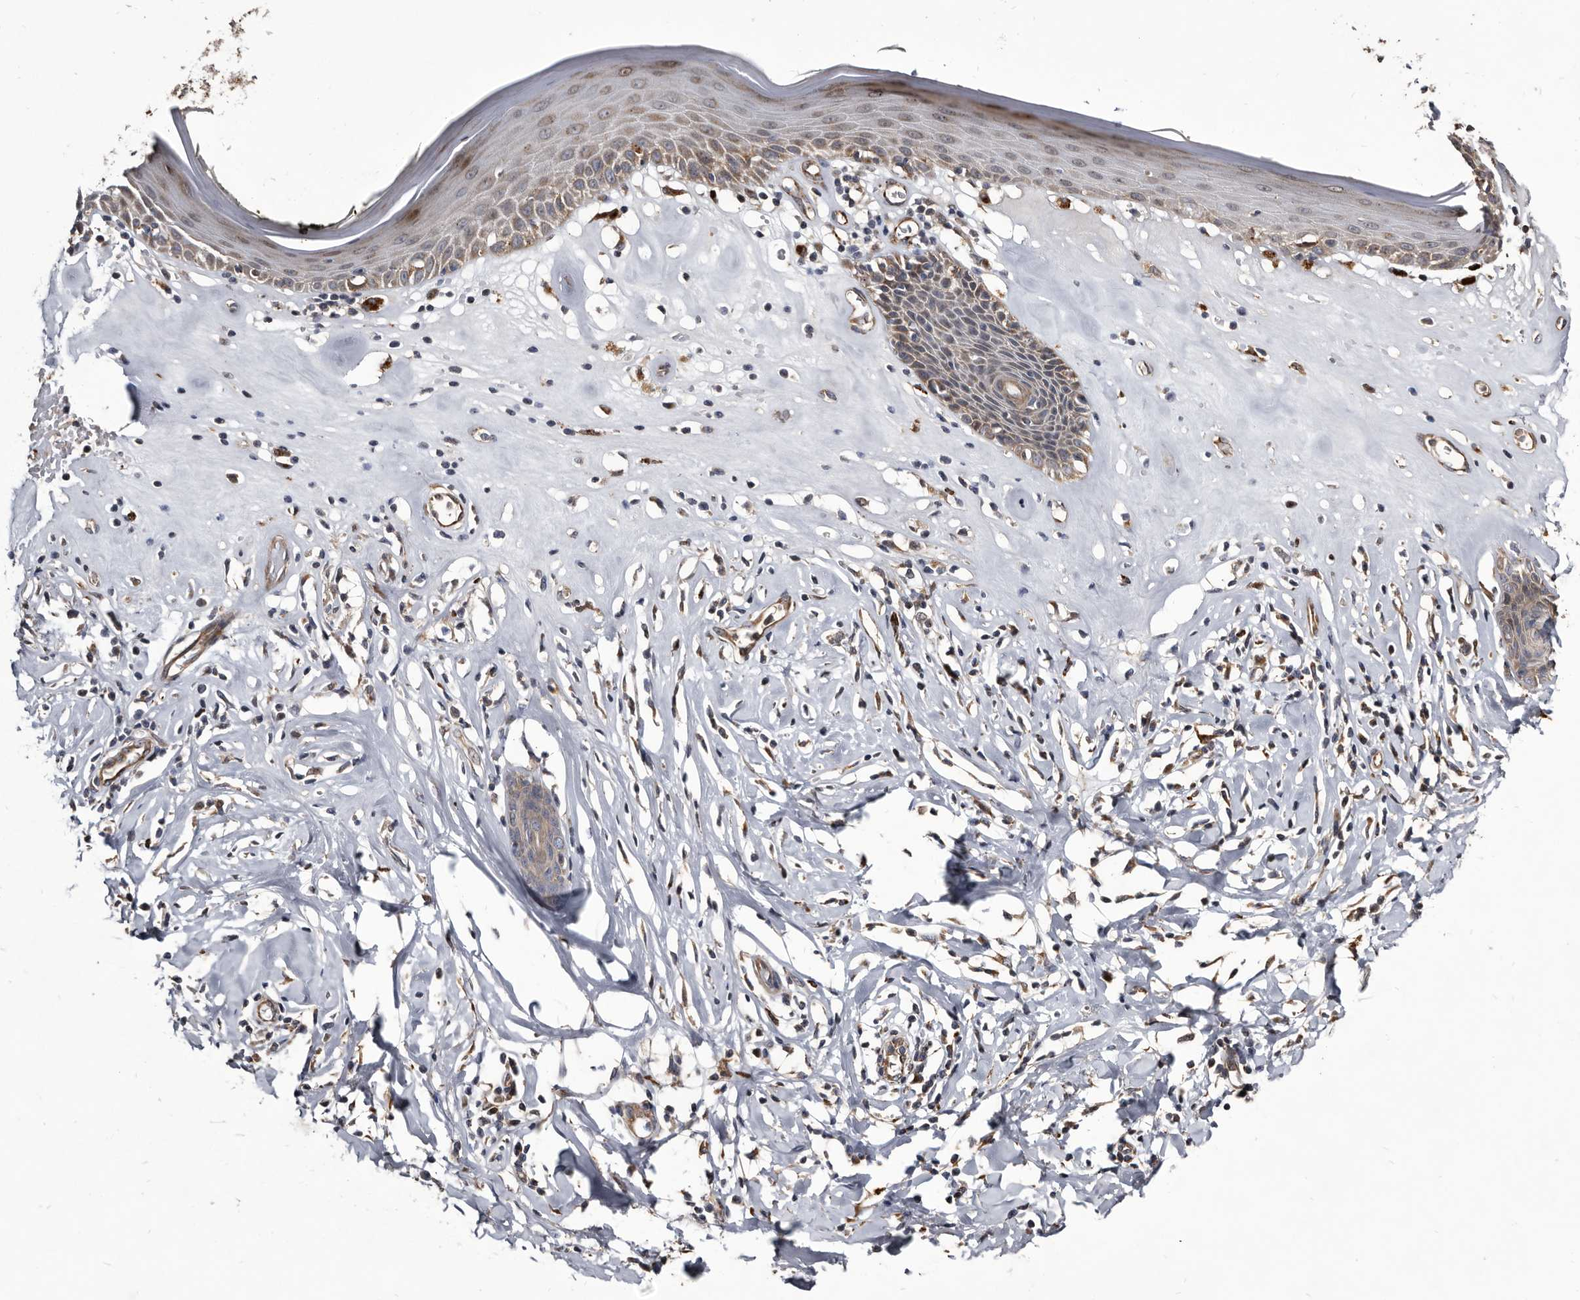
{"staining": {"intensity": "moderate", "quantity": "<25%", "location": "cytoplasmic/membranous"}, "tissue": "skin", "cell_type": "Epidermal cells", "image_type": "normal", "snomed": [{"axis": "morphology", "description": "Normal tissue, NOS"}, {"axis": "morphology", "description": "Inflammation, NOS"}, {"axis": "topography", "description": "Vulva"}], "caption": "Epidermal cells exhibit low levels of moderate cytoplasmic/membranous positivity in approximately <25% of cells in benign human skin.", "gene": "CTSA", "patient": {"sex": "female", "age": 84}}